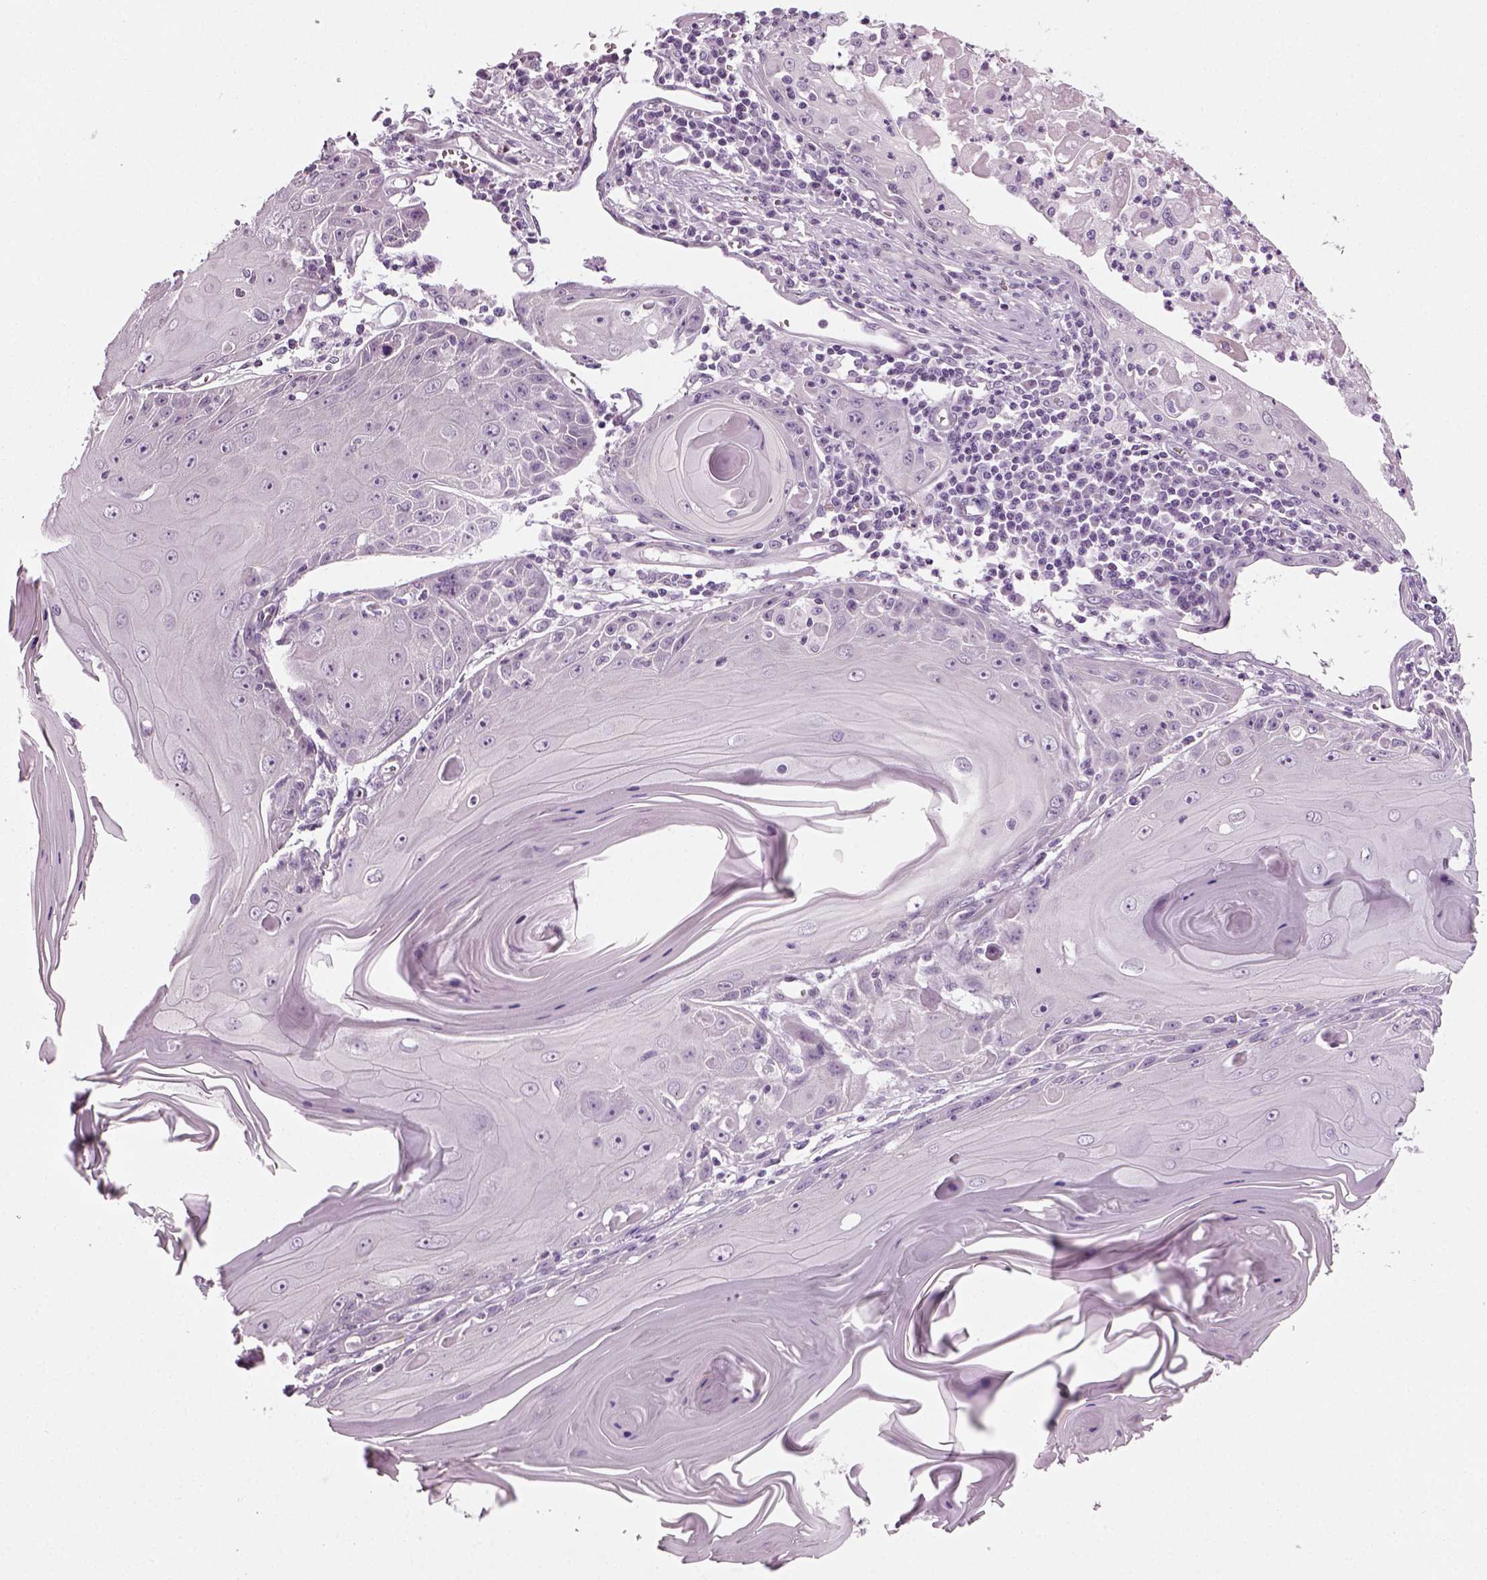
{"staining": {"intensity": "negative", "quantity": "none", "location": "none"}, "tissue": "skin cancer", "cell_type": "Tumor cells", "image_type": "cancer", "snomed": [{"axis": "morphology", "description": "Squamous cell carcinoma, NOS"}, {"axis": "topography", "description": "Skin"}, {"axis": "topography", "description": "Vulva"}], "caption": "High magnification brightfield microscopy of squamous cell carcinoma (skin) stained with DAB (brown) and counterstained with hematoxylin (blue): tumor cells show no significant positivity.", "gene": "SPATA31E1", "patient": {"sex": "female", "age": 85}}